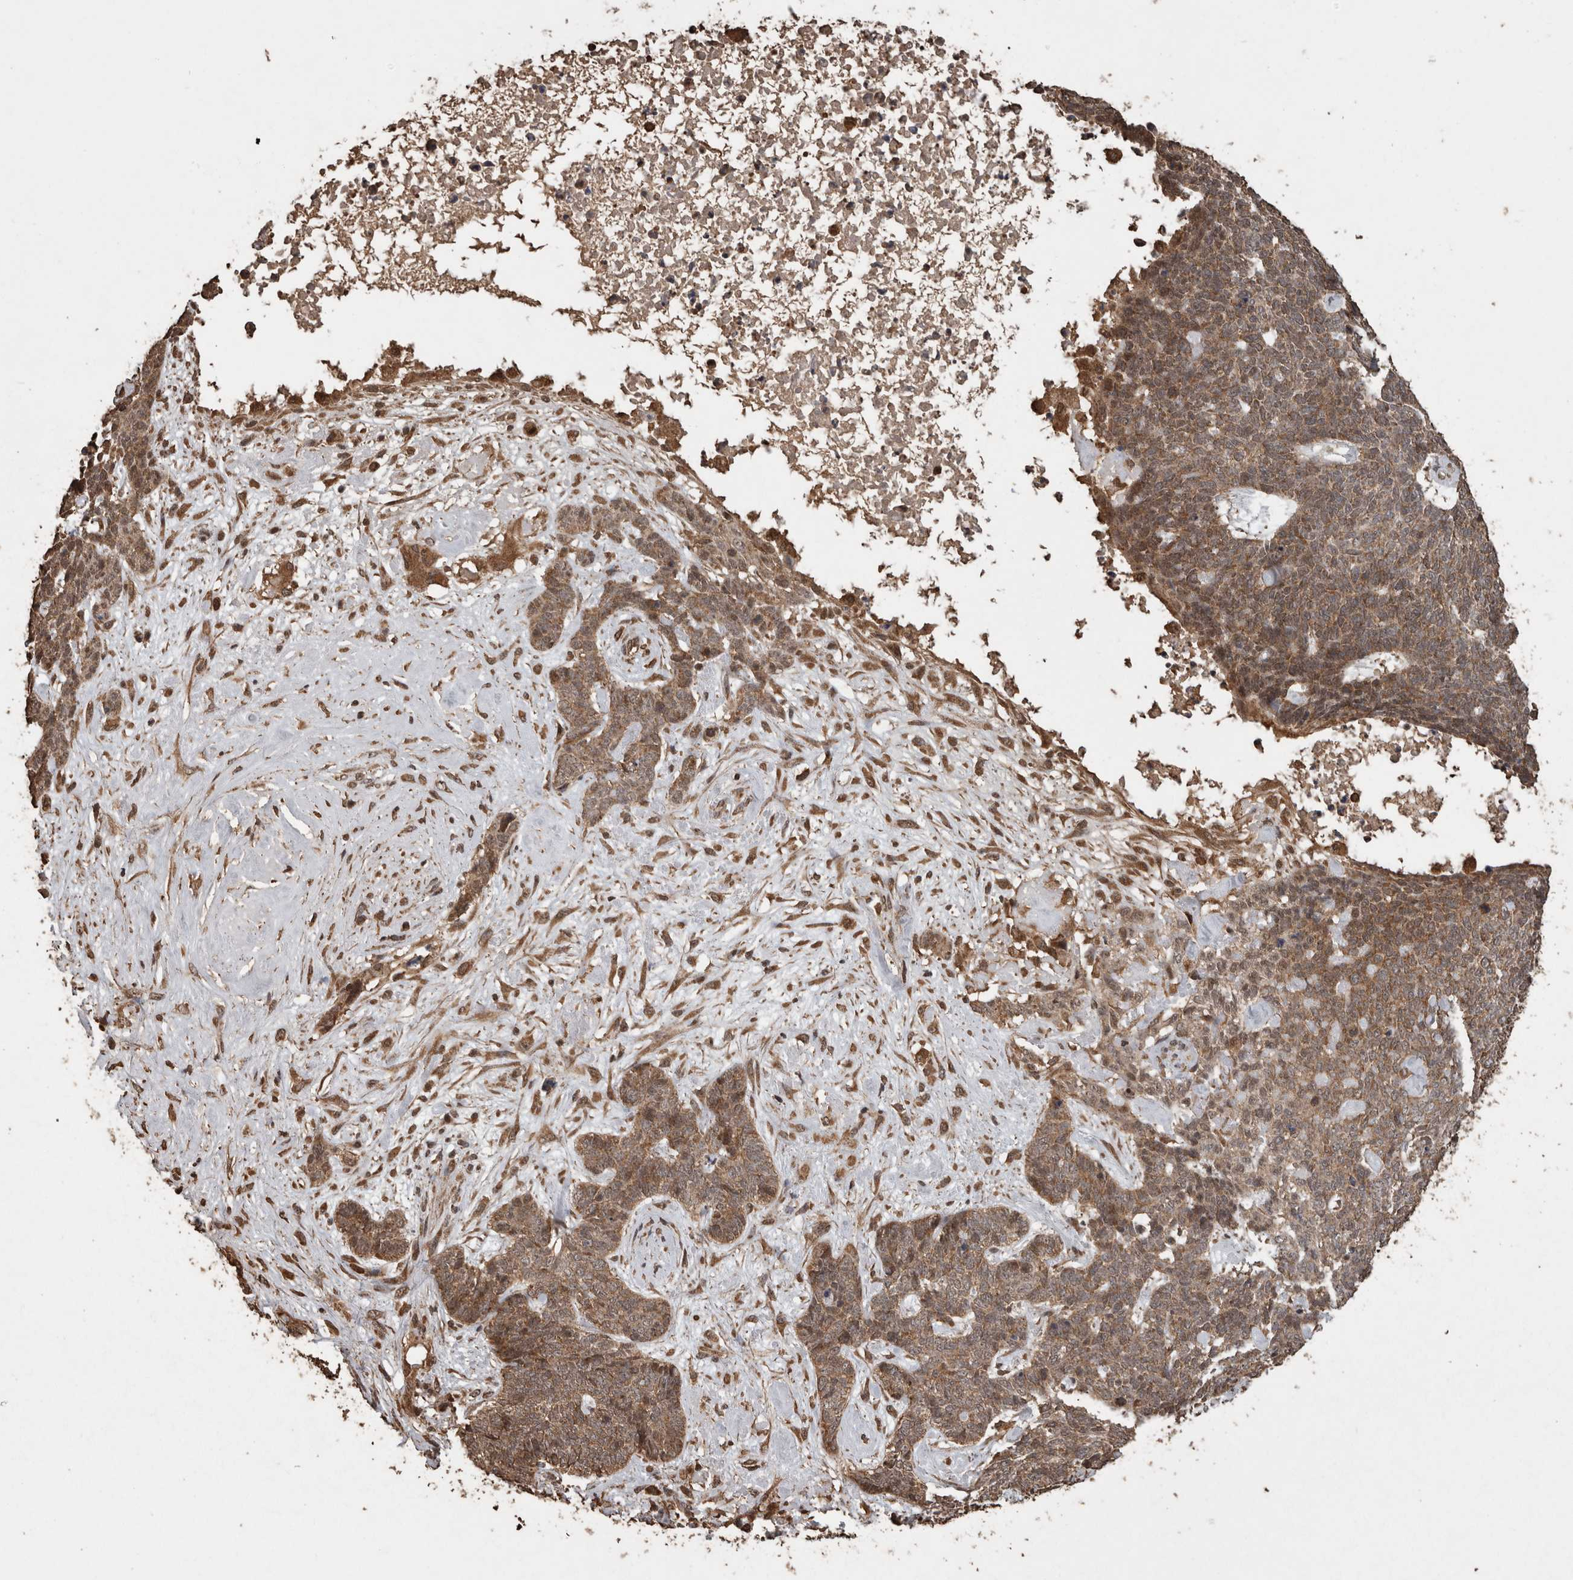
{"staining": {"intensity": "moderate", "quantity": ">75%", "location": "cytoplasmic/membranous"}, "tissue": "skin cancer", "cell_type": "Tumor cells", "image_type": "cancer", "snomed": [{"axis": "morphology", "description": "Basal cell carcinoma"}, {"axis": "topography", "description": "Skin"}], "caption": "DAB (3,3'-diaminobenzidine) immunohistochemical staining of human skin cancer (basal cell carcinoma) exhibits moderate cytoplasmic/membranous protein staining in approximately >75% of tumor cells.", "gene": "PINK1", "patient": {"sex": "female", "age": 84}}